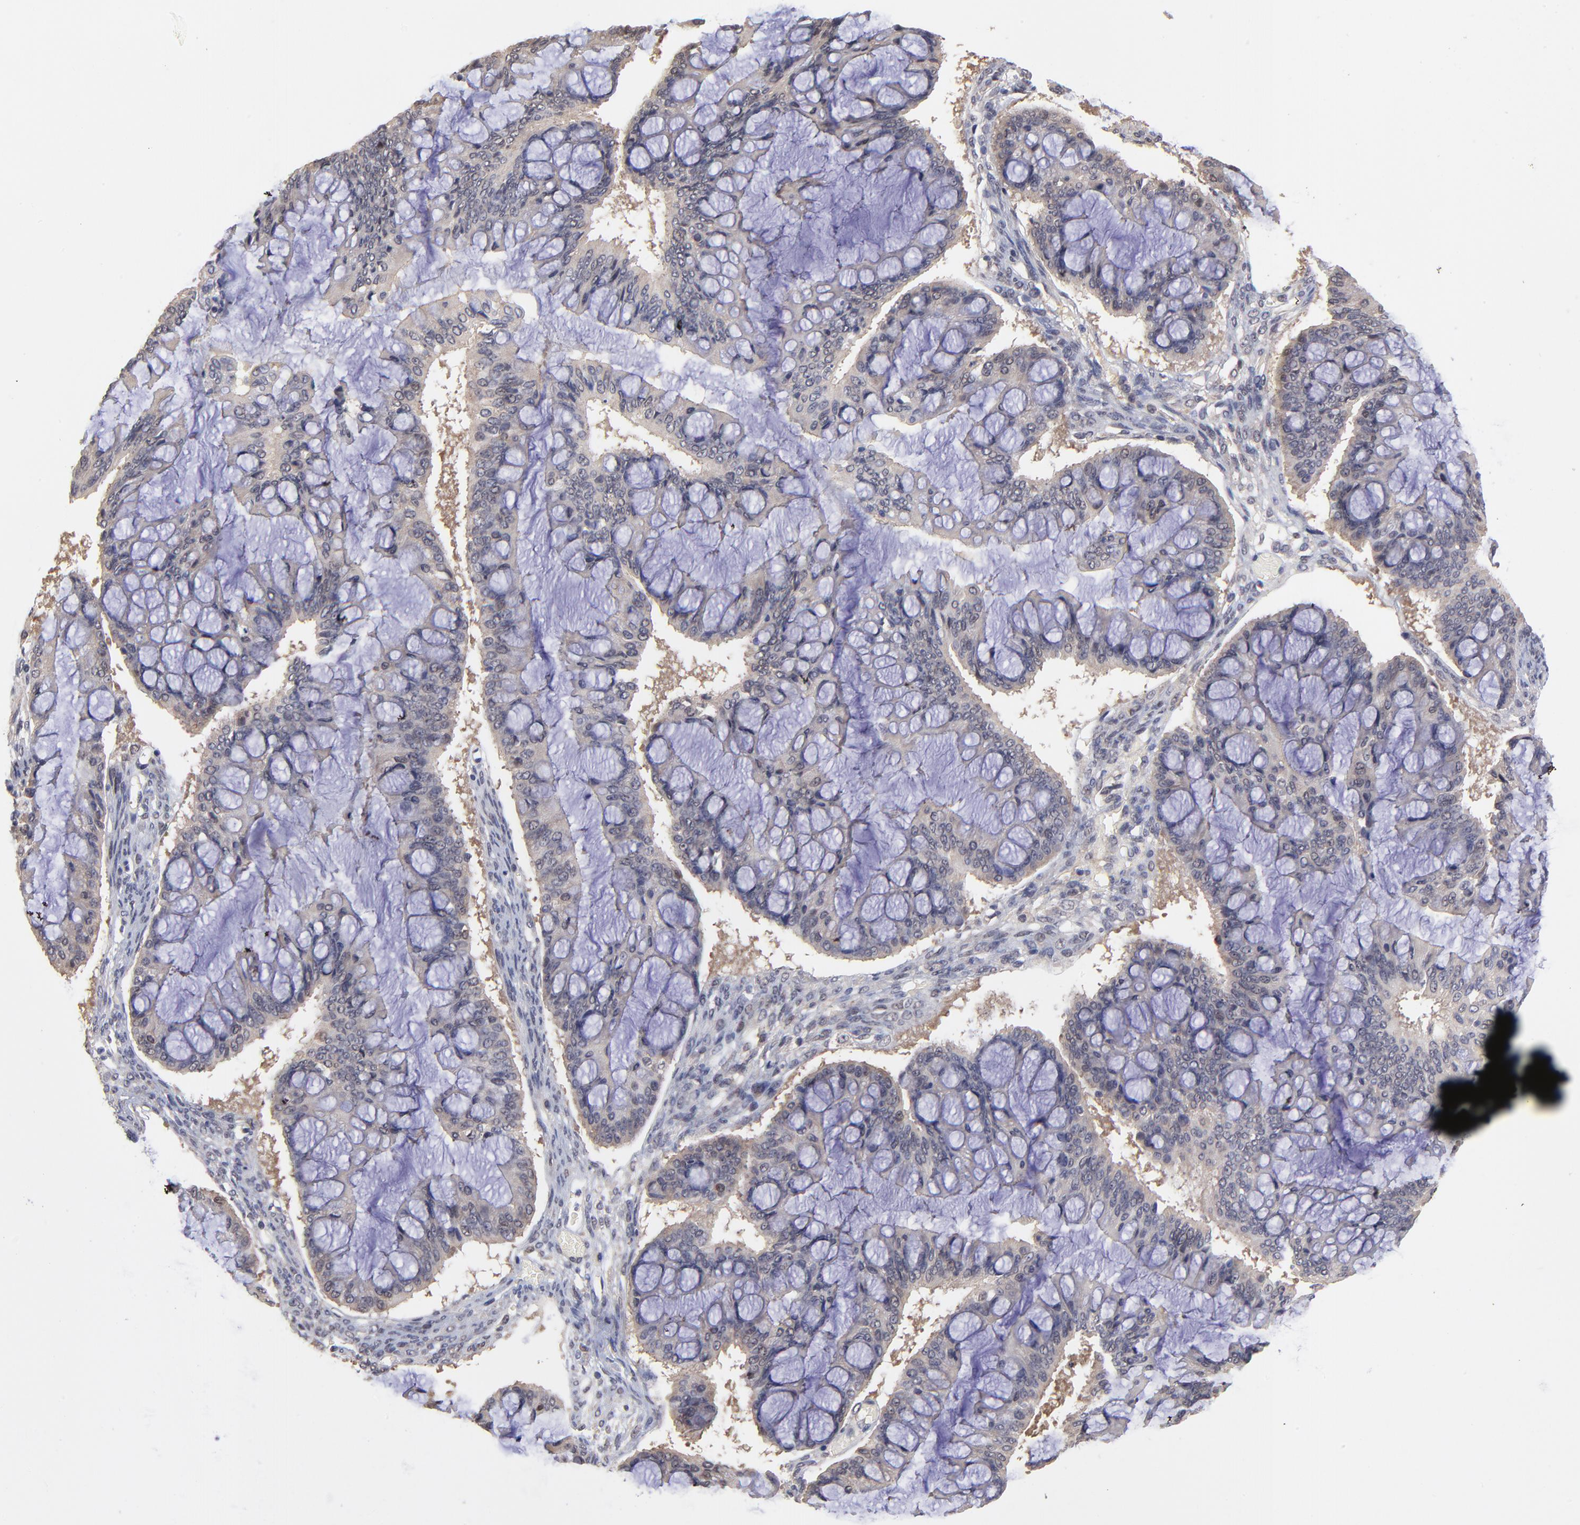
{"staining": {"intensity": "moderate", "quantity": ">75%", "location": "cytoplasmic/membranous"}, "tissue": "ovarian cancer", "cell_type": "Tumor cells", "image_type": "cancer", "snomed": [{"axis": "morphology", "description": "Cystadenocarcinoma, mucinous, NOS"}, {"axis": "topography", "description": "Ovary"}], "caption": "The image exhibits staining of ovarian mucinous cystadenocarcinoma, revealing moderate cytoplasmic/membranous protein staining (brown color) within tumor cells.", "gene": "UBE2E3", "patient": {"sex": "female", "age": 73}}